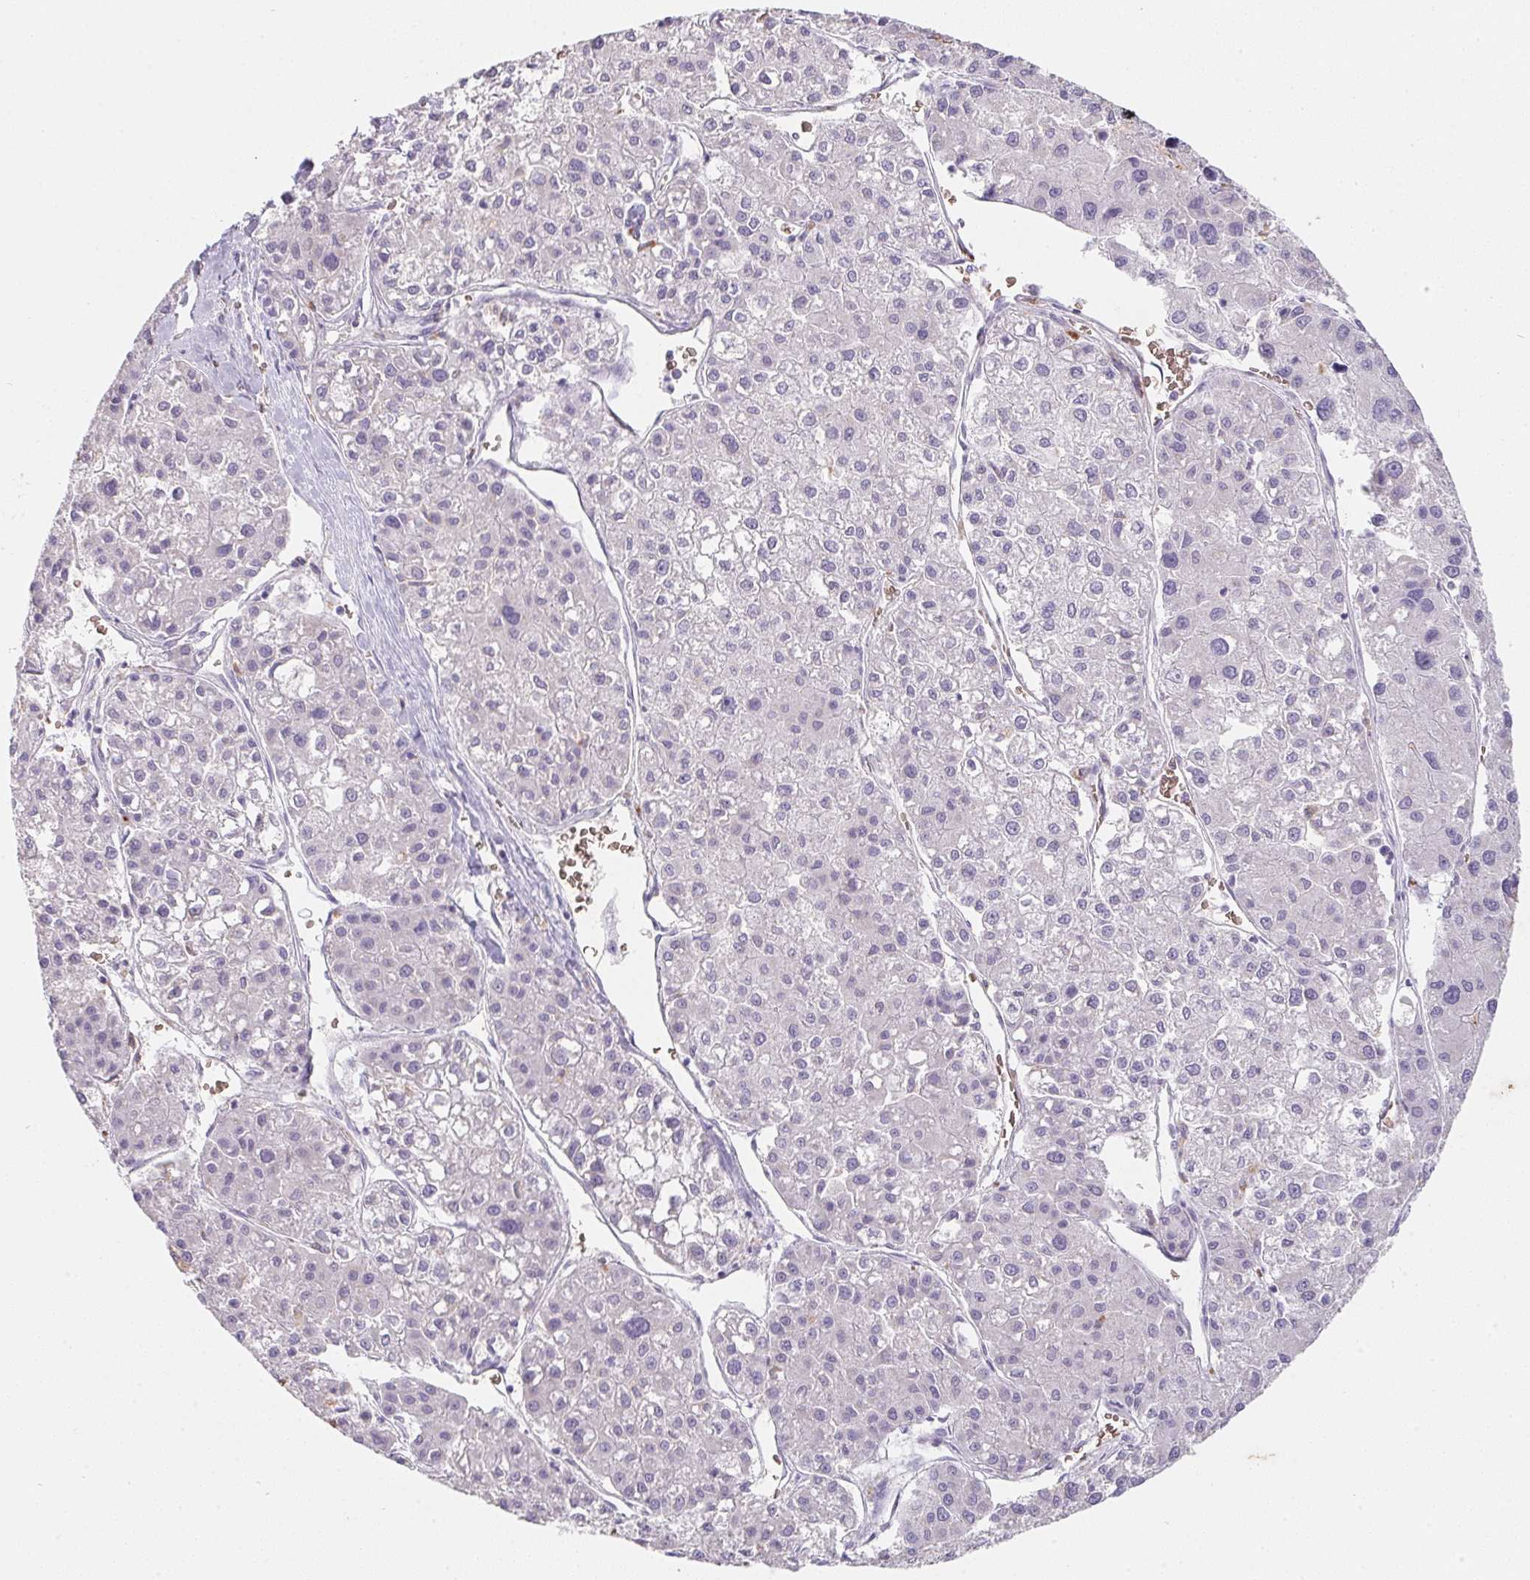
{"staining": {"intensity": "negative", "quantity": "none", "location": "none"}, "tissue": "liver cancer", "cell_type": "Tumor cells", "image_type": "cancer", "snomed": [{"axis": "morphology", "description": "Carcinoma, Hepatocellular, NOS"}, {"axis": "topography", "description": "Liver"}], "caption": "Protein analysis of liver cancer displays no significant expression in tumor cells. Nuclei are stained in blue.", "gene": "DCD", "patient": {"sex": "male", "age": 73}}